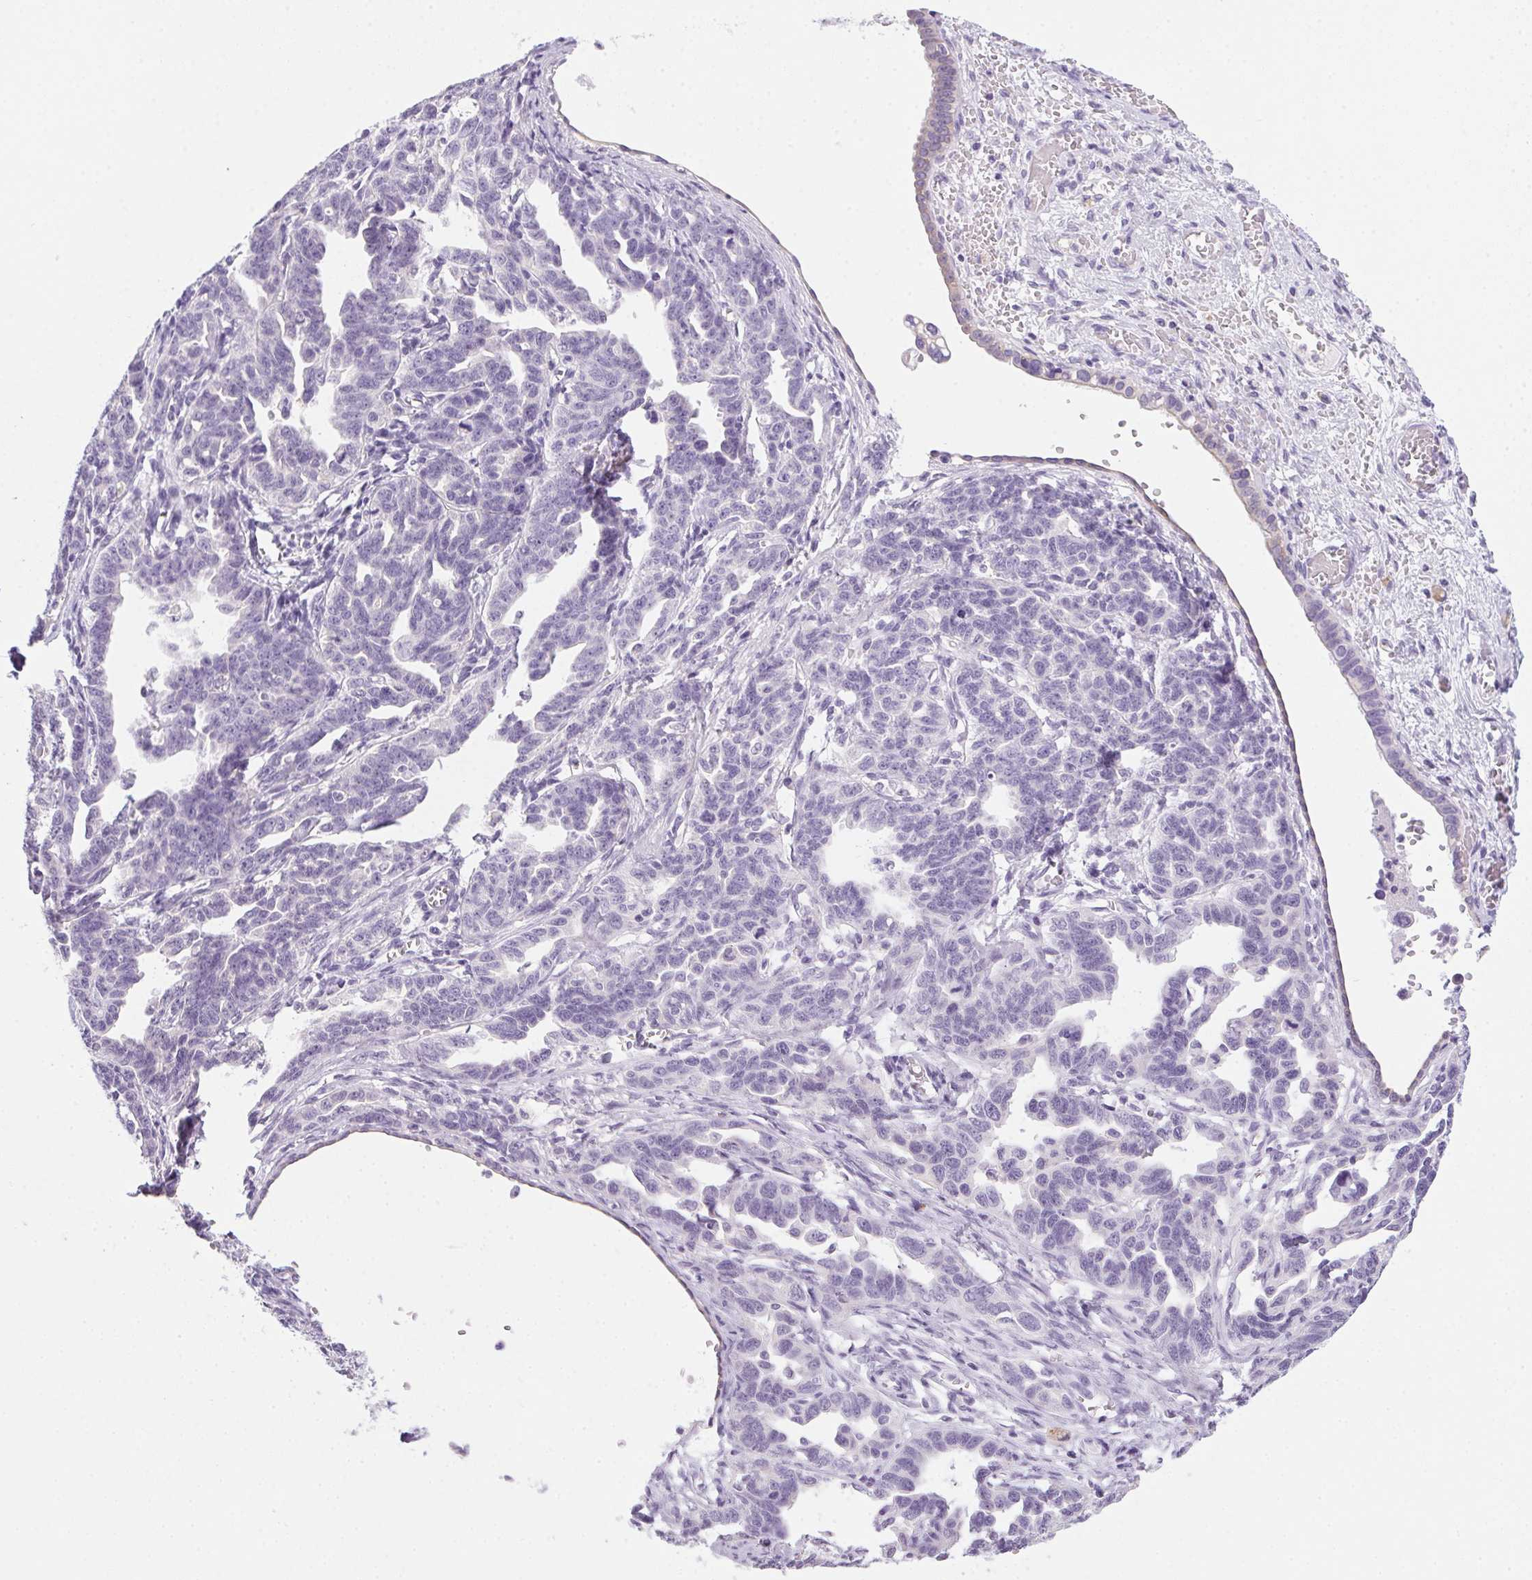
{"staining": {"intensity": "negative", "quantity": "none", "location": "none"}, "tissue": "ovarian cancer", "cell_type": "Tumor cells", "image_type": "cancer", "snomed": [{"axis": "morphology", "description": "Cystadenocarcinoma, serous, NOS"}, {"axis": "topography", "description": "Ovary"}], "caption": "This is an IHC photomicrograph of ovarian cancer (serous cystadenocarcinoma). There is no positivity in tumor cells.", "gene": "POPDC2", "patient": {"sex": "female", "age": 69}}